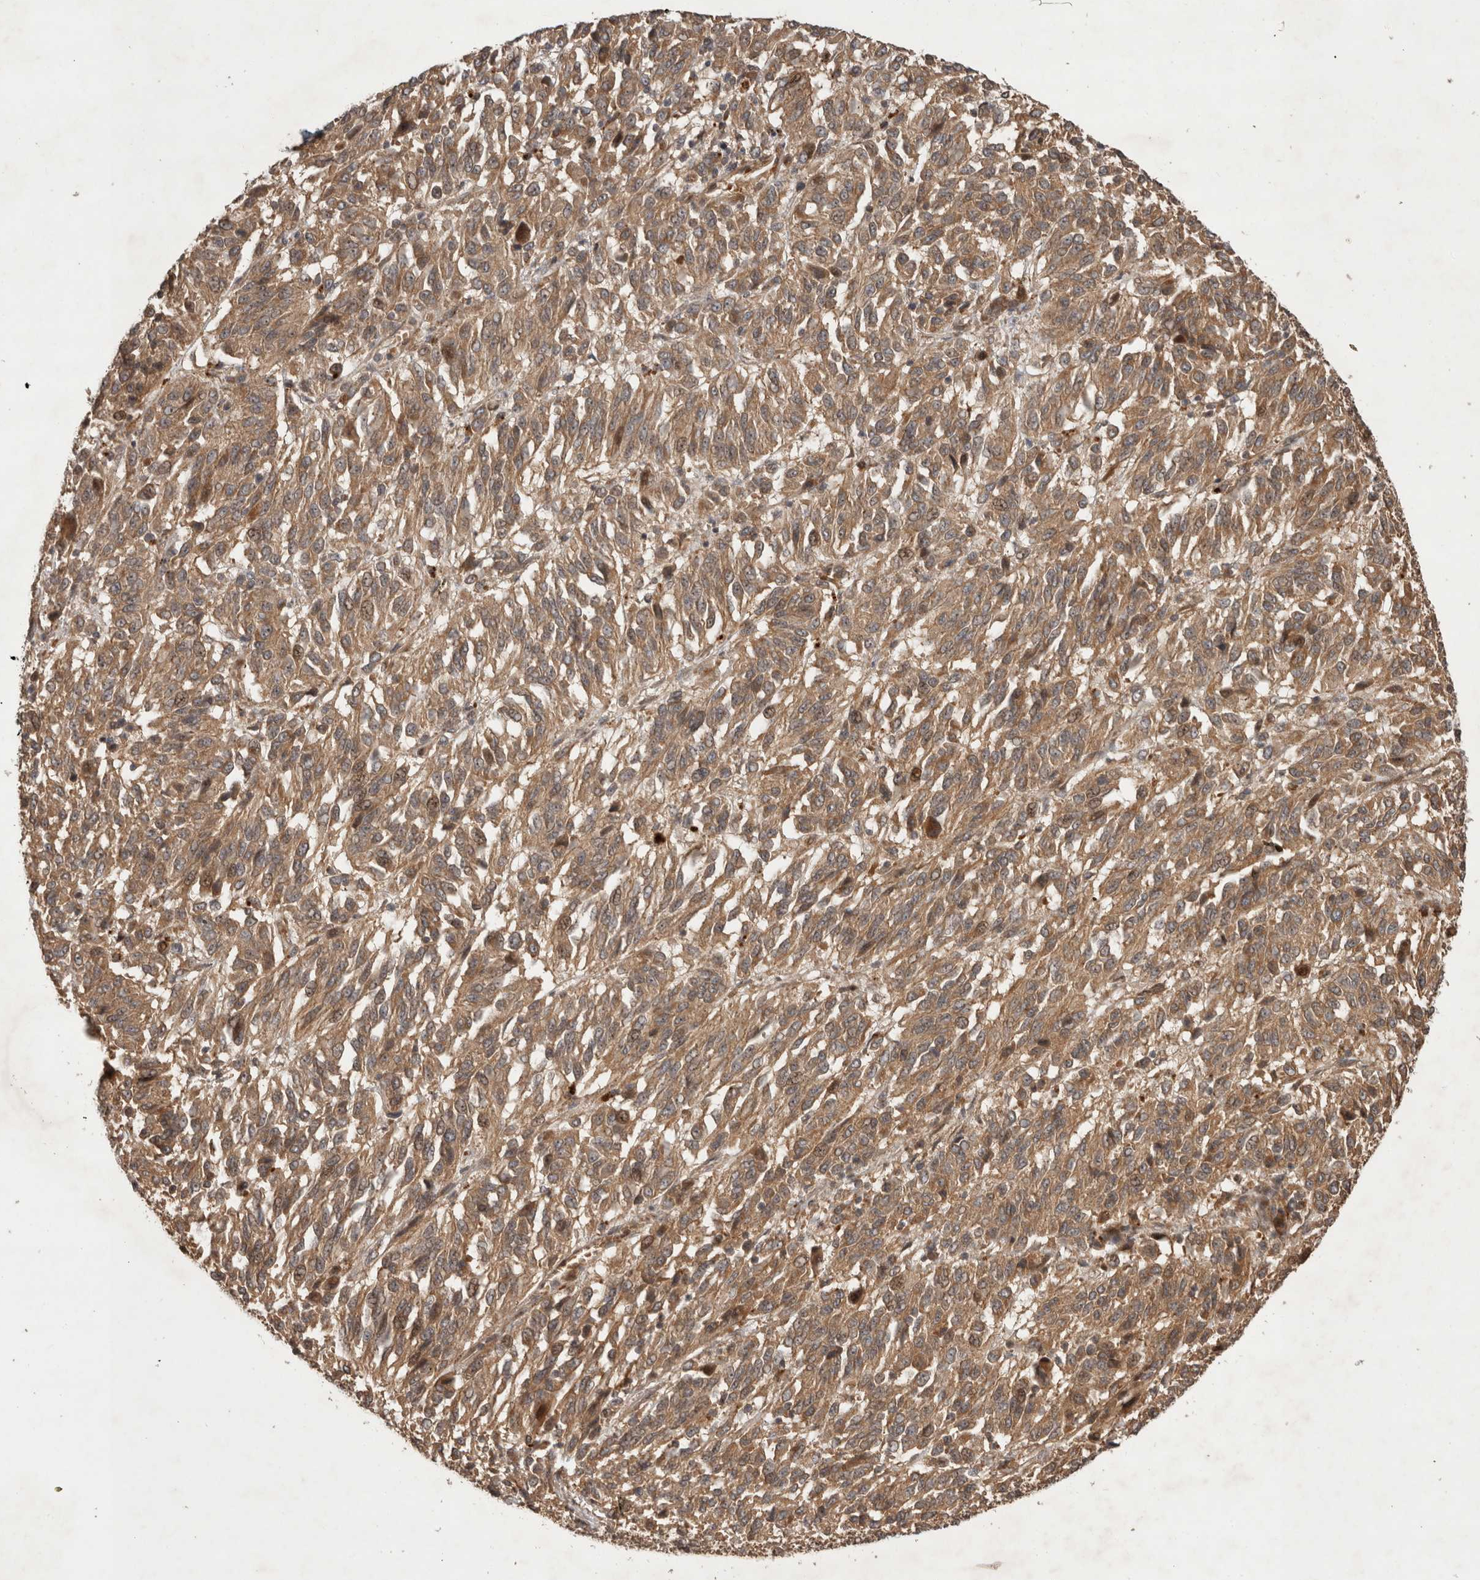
{"staining": {"intensity": "moderate", "quantity": ">75%", "location": "cytoplasmic/membranous"}, "tissue": "melanoma", "cell_type": "Tumor cells", "image_type": "cancer", "snomed": [{"axis": "morphology", "description": "Malignant melanoma, Metastatic site"}, {"axis": "topography", "description": "Lung"}], "caption": "Moderate cytoplasmic/membranous protein expression is seen in about >75% of tumor cells in malignant melanoma (metastatic site).", "gene": "PITPNC1", "patient": {"sex": "male", "age": 64}}